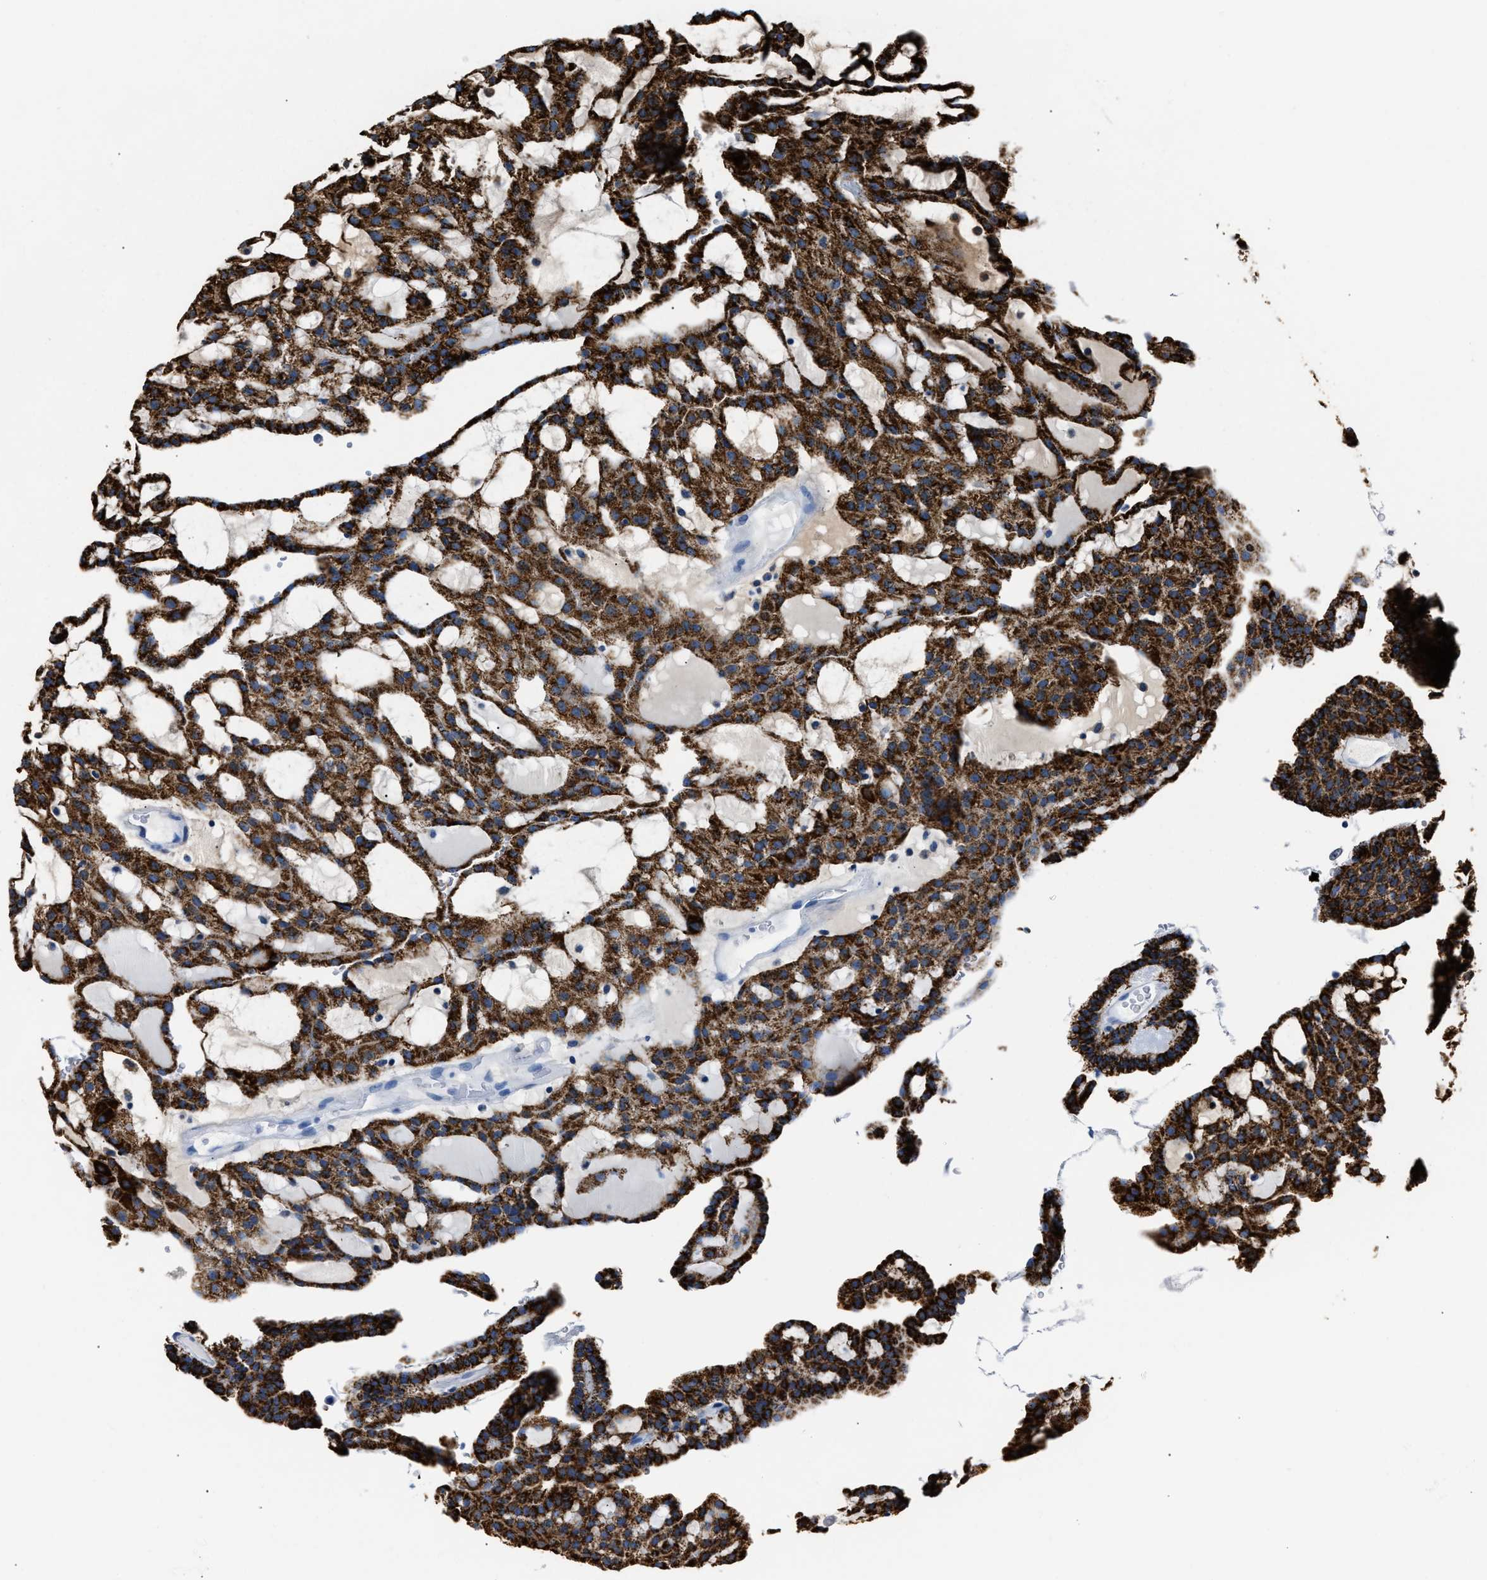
{"staining": {"intensity": "strong", "quantity": ">75%", "location": "cytoplasmic/membranous"}, "tissue": "renal cancer", "cell_type": "Tumor cells", "image_type": "cancer", "snomed": [{"axis": "morphology", "description": "Adenocarcinoma, NOS"}, {"axis": "topography", "description": "Kidney"}], "caption": "A high amount of strong cytoplasmic/membranous expression is present in about >75% of tumor cells in renal cancer tissue. Using DAB (3,3'-diaminobenzidine) (brown) and hematoxylin (blue) stains, captured at high magnification using brightfield microscopy.", "gene": "AMACR", "patient": {"sex": "male", "age": 63}}